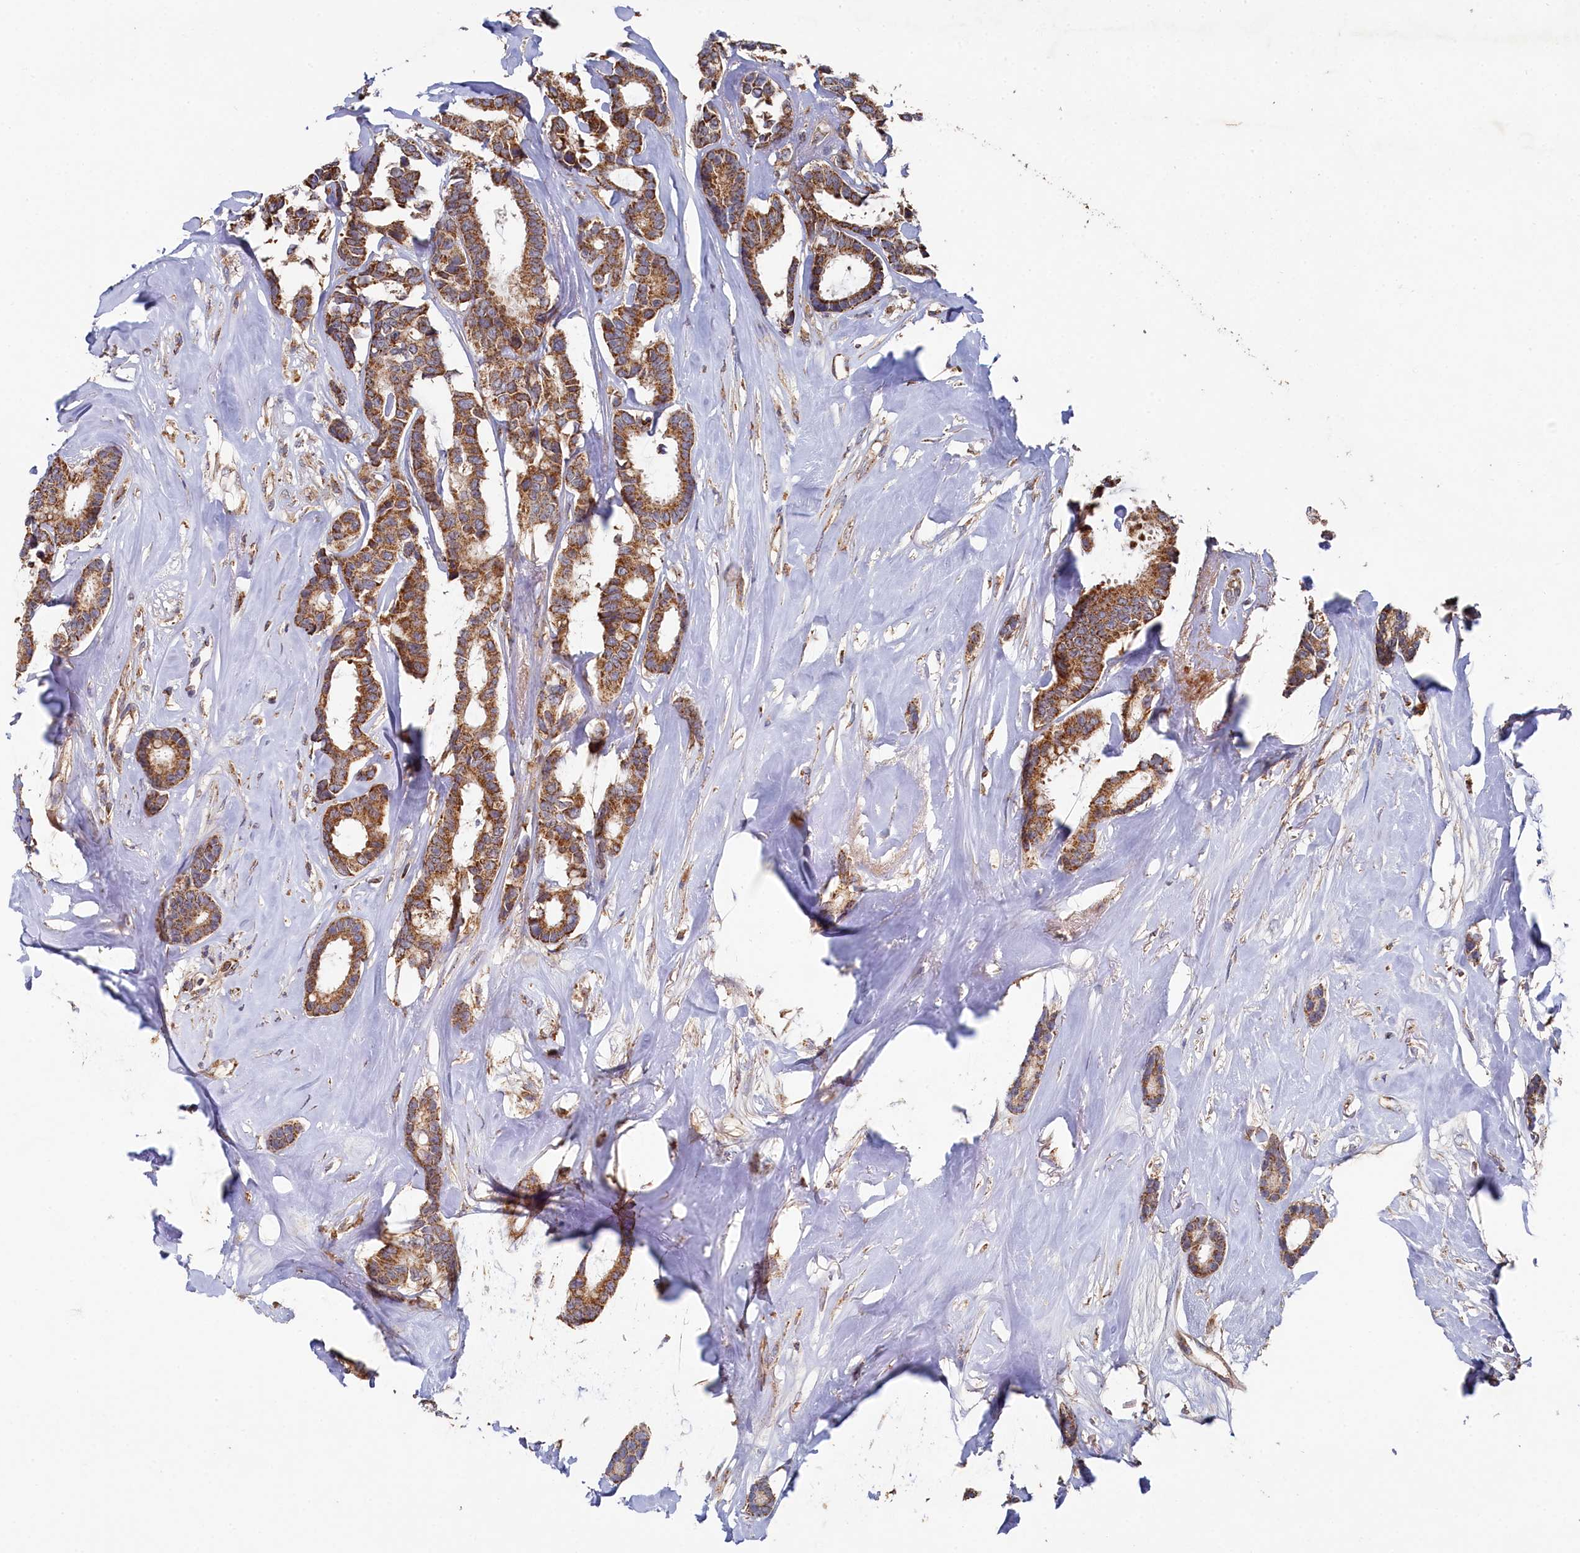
{"staining": {"intensity": "moderate", "quantity": ">75%", "location": "cytoplasmic/membranous"}, "tissue": "breast cancer", "cell_type": "Tumor cells", "image_type": "cancer", "snomed": [{"axis": "morphology", "description": "Duct carcinoma"}, {"axis": "topography", "description": "Breast"}], "caption": "Immunohistochemical staining of breast cancer demonstrates medium levels of moderate cytoplasmic/membranous expression in approximately >75% of tumor cells.", "gene": "HAUS2", "patient": {"sex": "female", "age": 87}}